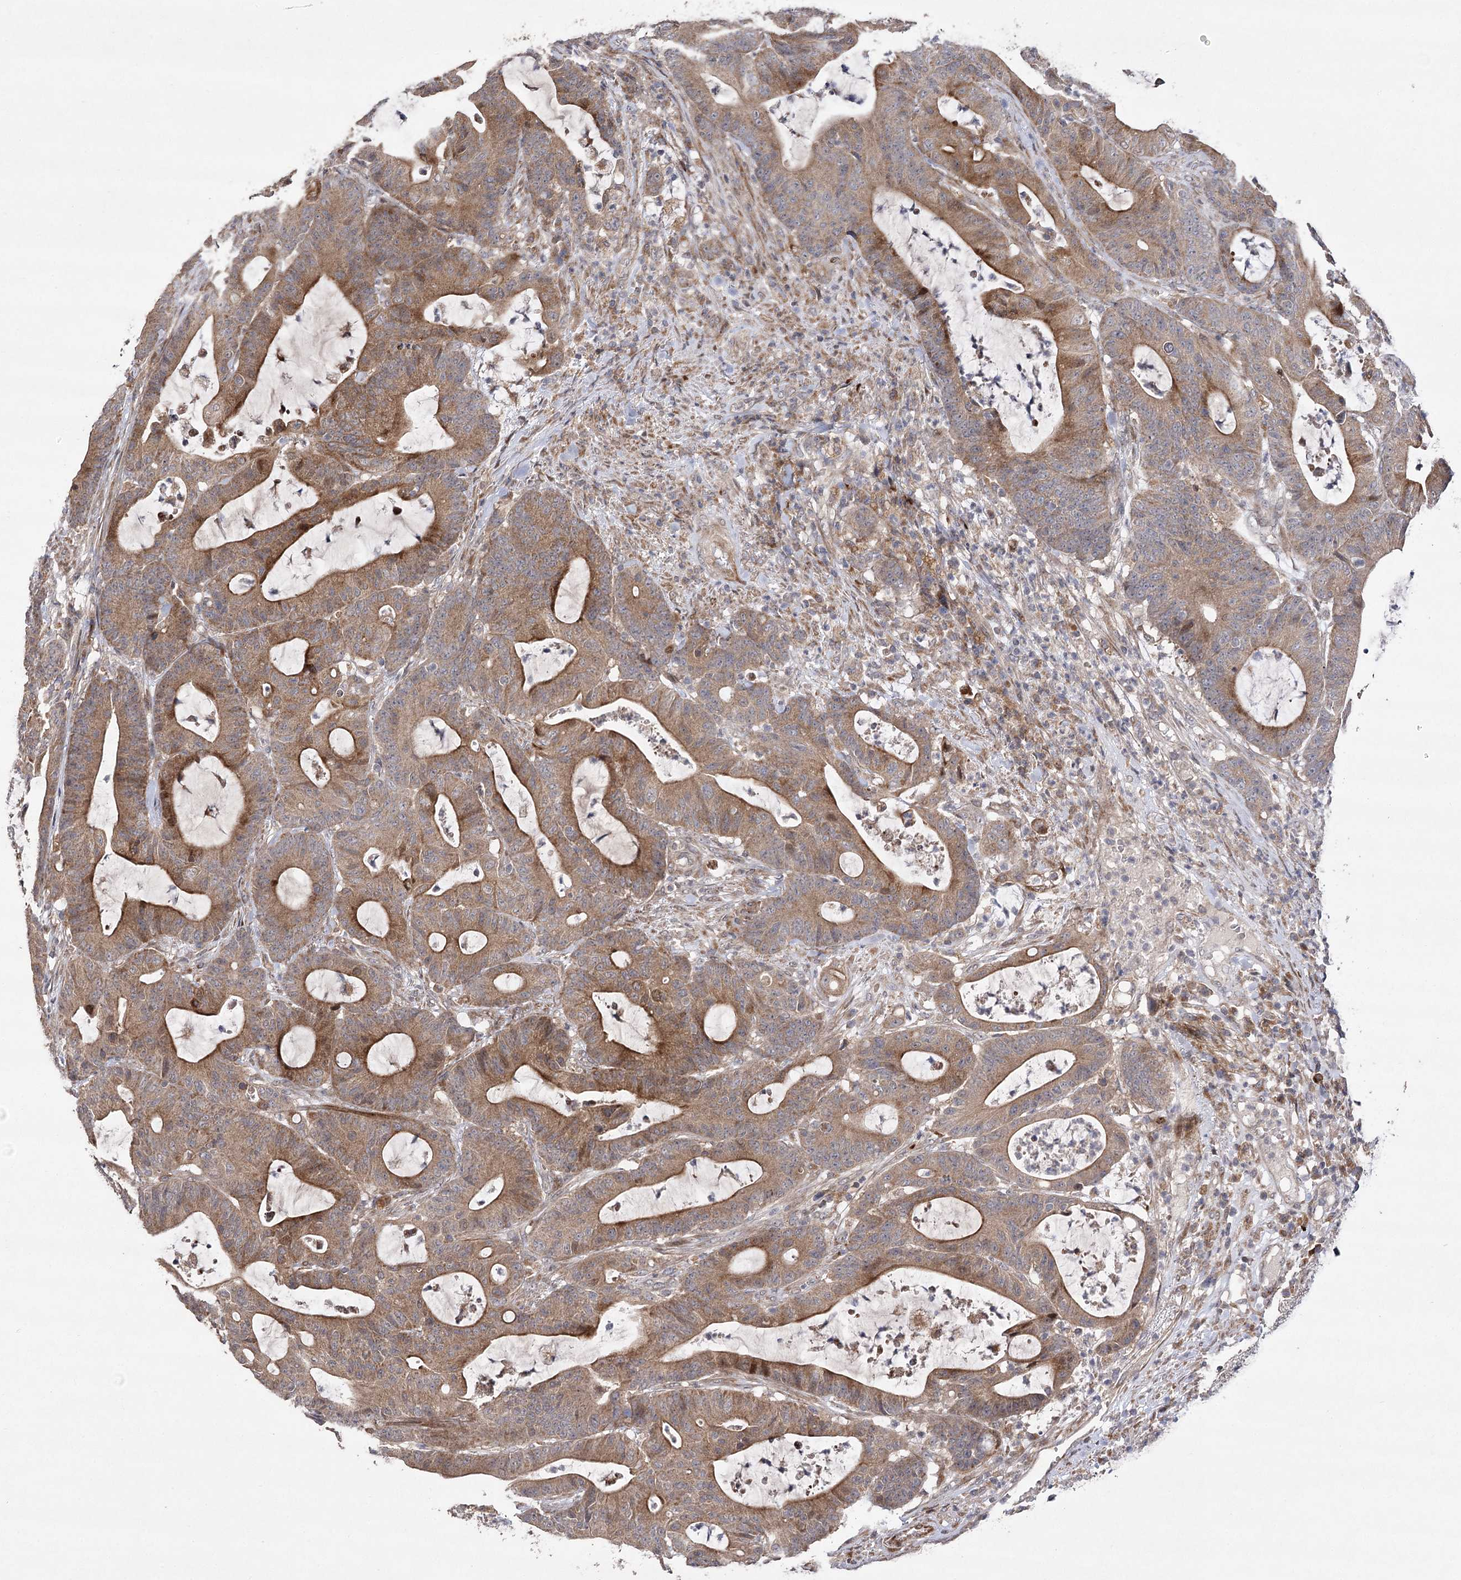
{"staining": {"intensity": "moderate", "quantity": ">75%", "location": "cytoplasmic/membranous"}, "tissue": "colorectal cancer", "cell_type": "Tumor cells", "image_type": "cancer", "snomed": [{"axis": "morphology", "description": "Adenocarcinoma, NOS"}, {"axis": "topography", "description": "Colon"}], "caption": "Human colorectal adenocarcinoma stained for a protein (brown) displays moderate cytoplasmic/membranous positive expression in about >75% of tumor cells.", "gene": "OBSL1", "patient": {"sex": "female", "age": 84}}